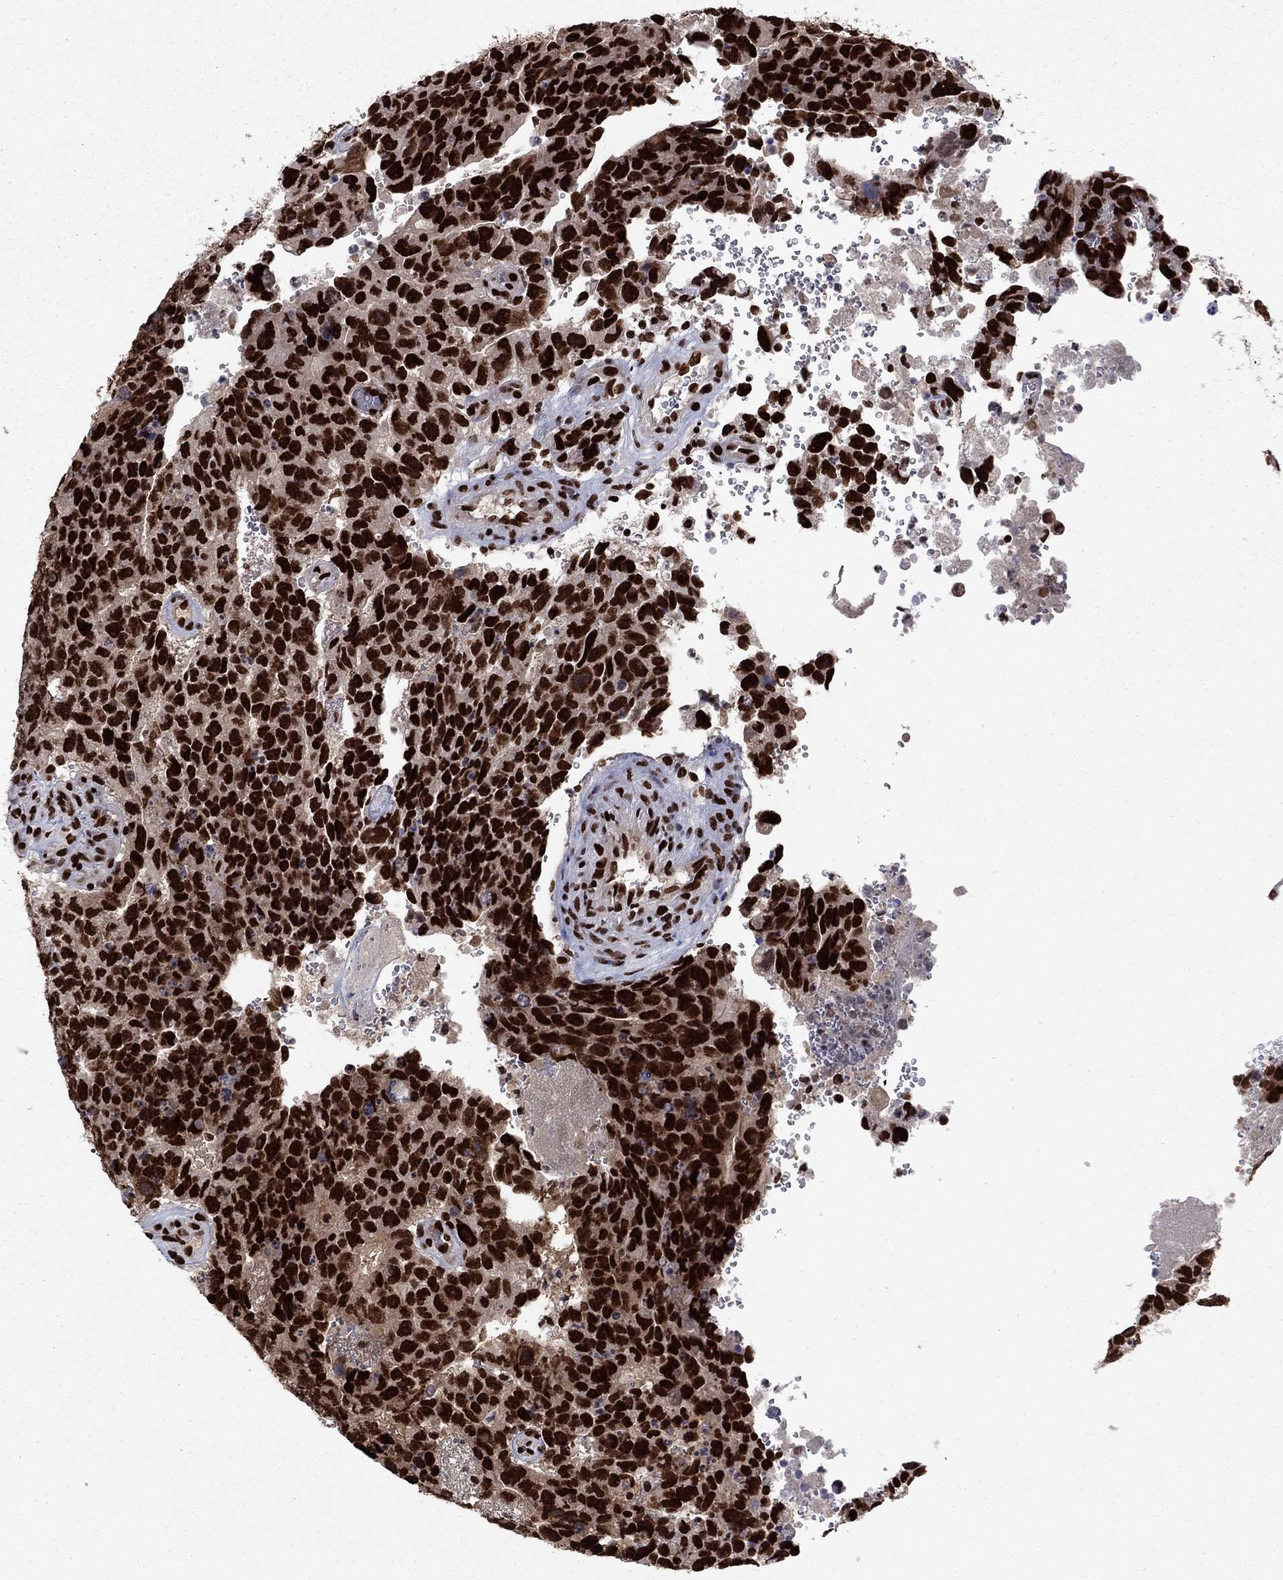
{"staining": {"intensity": "strong", "quantity": ">75%", "location": "nuclear"}, "tissue": "testis cancer", "cell_type": "Tumor cells", "image_type": "cancer", "snomed": [{"axis": "morphology", "description": "Carcinoma, Embryonal, NOS"}, {"axis": "topography", "description": "Testis"}], "caption": "A histopathology image of testis cancer stained for a protein reveals strong nuclear brown staining in tumor cells. The protein of interest is stained brown, and the nuclei are stained in blue (DAB IHC with brightfield microscopy, high magnification).", "gene": "USP54", "patient": {"sex": "male", "age": 24}}